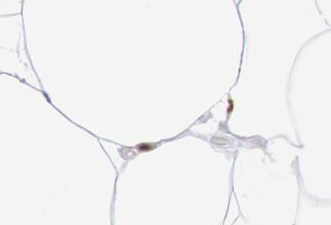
{"staining": {"intensity": "moderate", "quantity": ">75%", "location": "nuclear"}, "tissue": "adipose tissue", "cell_type": "Adipocytes", "image_type": "normal", "snomed": [{"axis": "morphology", "description": "Normal tissue, NOS"}, {"axis": "morphology", "description": "Duct carcinoma"}, {"axis": "topography", "description": "Breast"}, {"axis": "topography", "description": "Adipose tissue"}], "caption": "This is an image of immunohistochemistry staining of unremarkable adipose tissue, which shows moderate staining in the nuclear of adipocytes.", "gene": "SNRPD3", "patient": {"sex": "female", "age": 37}}